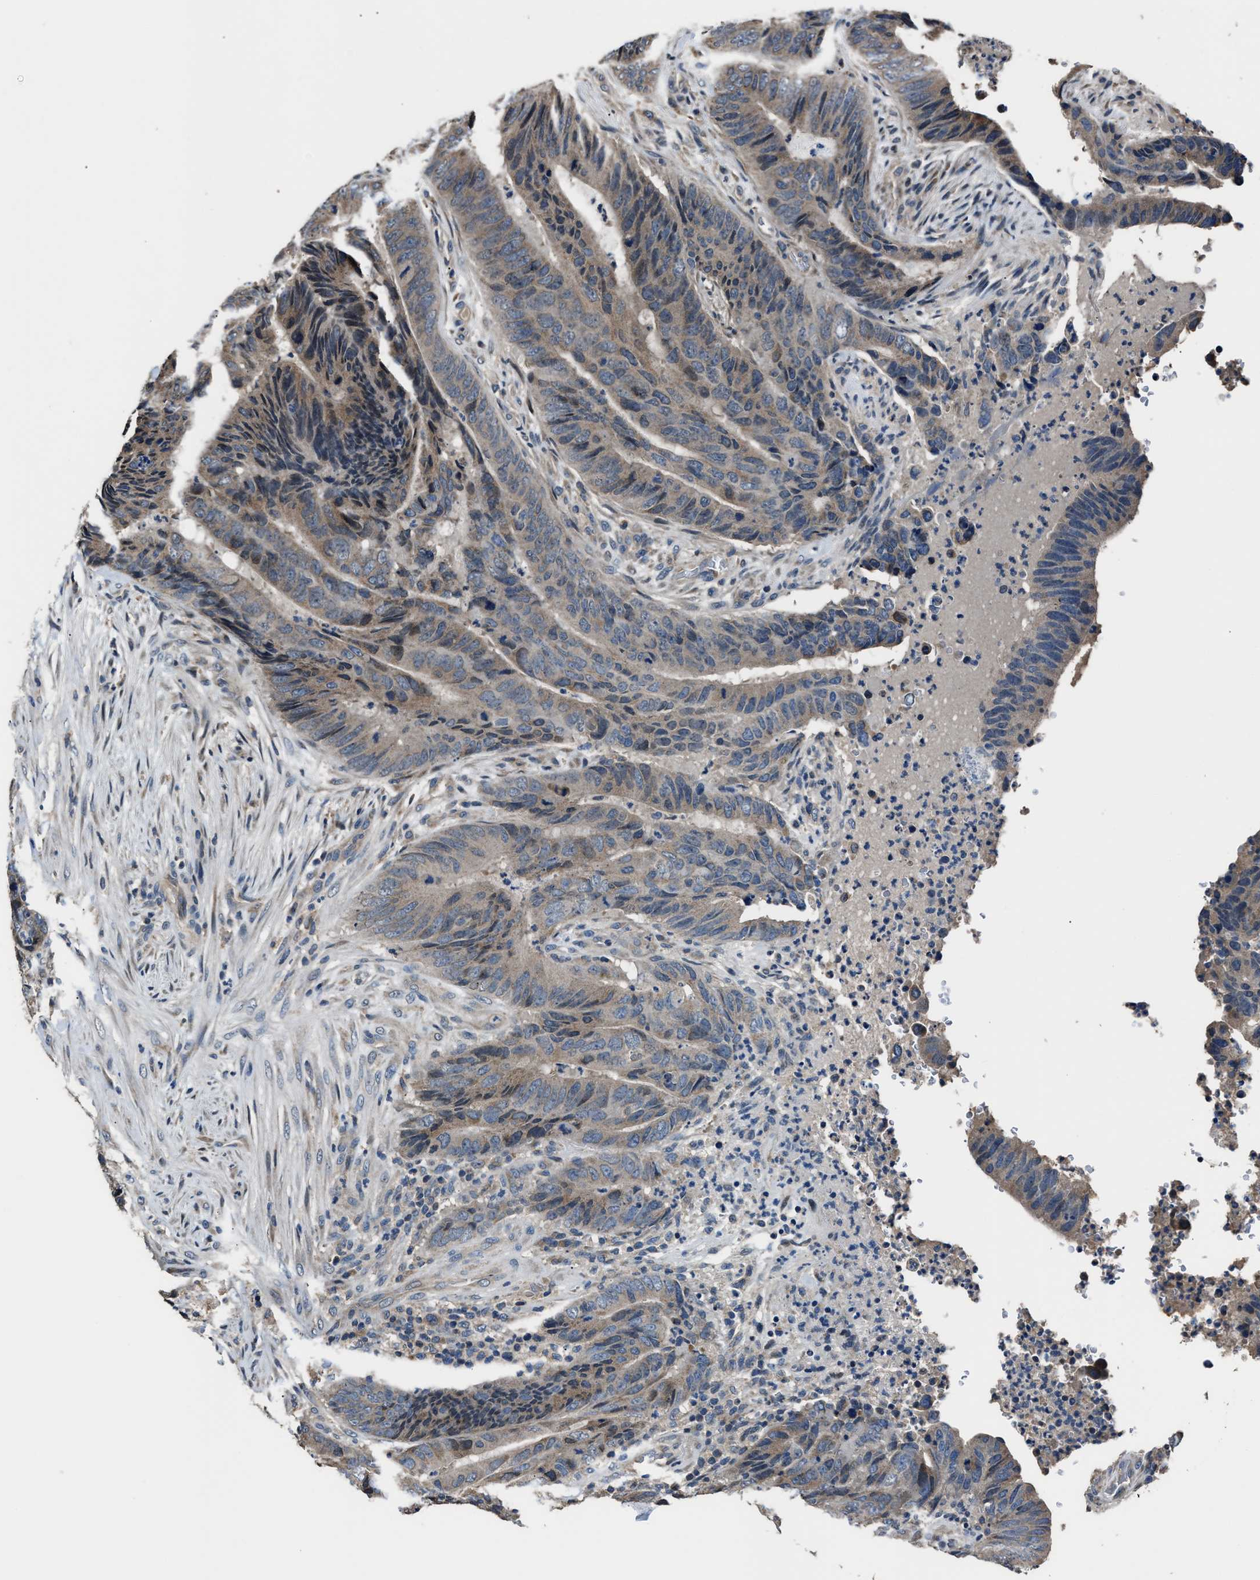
{"staining": {"intensity": "weak", "quantity": ">75%", "location": "cytoplasmic/membranous"}, "tissue": "colorectal cancer", "cell_type": "Tumor cells", "image_type": "cancer", "snomed": [{"axis": "morphology", "description": "Adenocarcinoma, NOS"}, {"axis": "topography", "description": "Colon"}], "caption": "Colorectal cancer was stained to show a protein in brown. There is low levels of weak cytoplasmic/membranous staining in about >75% of tumor cells.", "gene": "TNRC18", "patient": {"sex": "male", "age": 56}}